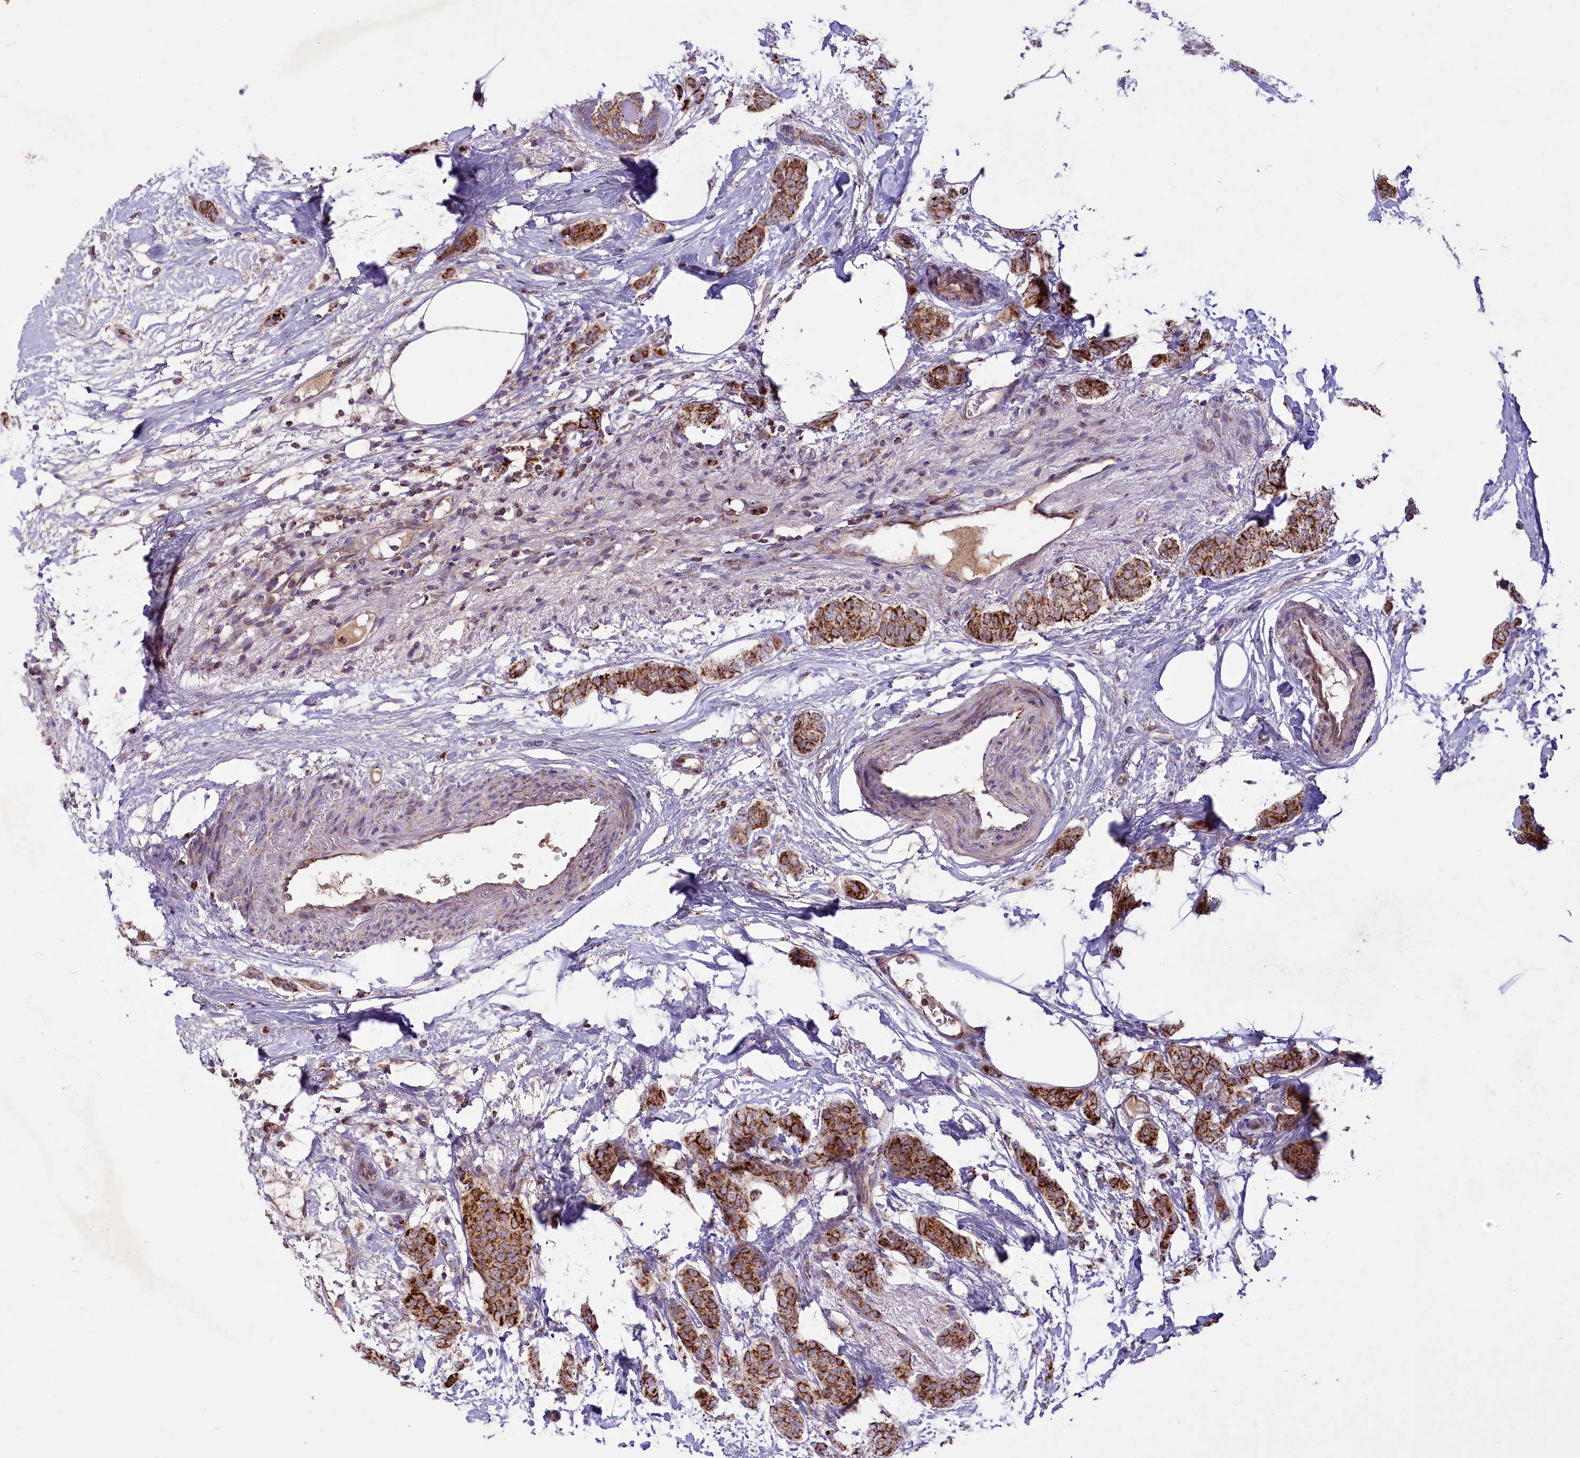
{"staining": {"intensity": "moderate", "quantity": ">75%", "location": "cytoplasmic/membranous"}, "tissue": "breast cancer", "cell_type": "Tumor cells", "image_type": "cancer", "snomed": [{"axis": "morphology", "description": "Duct carcinoma"}, {"axis": "topography", "description": "Breast"}], "caption": "Immunohistochemistry (IHC) histopathology image of neoplastic tissue: infiltrating ductal carcinoma (breast) stained using IHC reveals medium levels of moderate protein expression localized specifically in the cytoplasmic/membranous of tumor cells, appearing as a cytoplasmic/membranous brown color.", "gene": "COX17", "patient": {"sex": "female", "age": 72}}